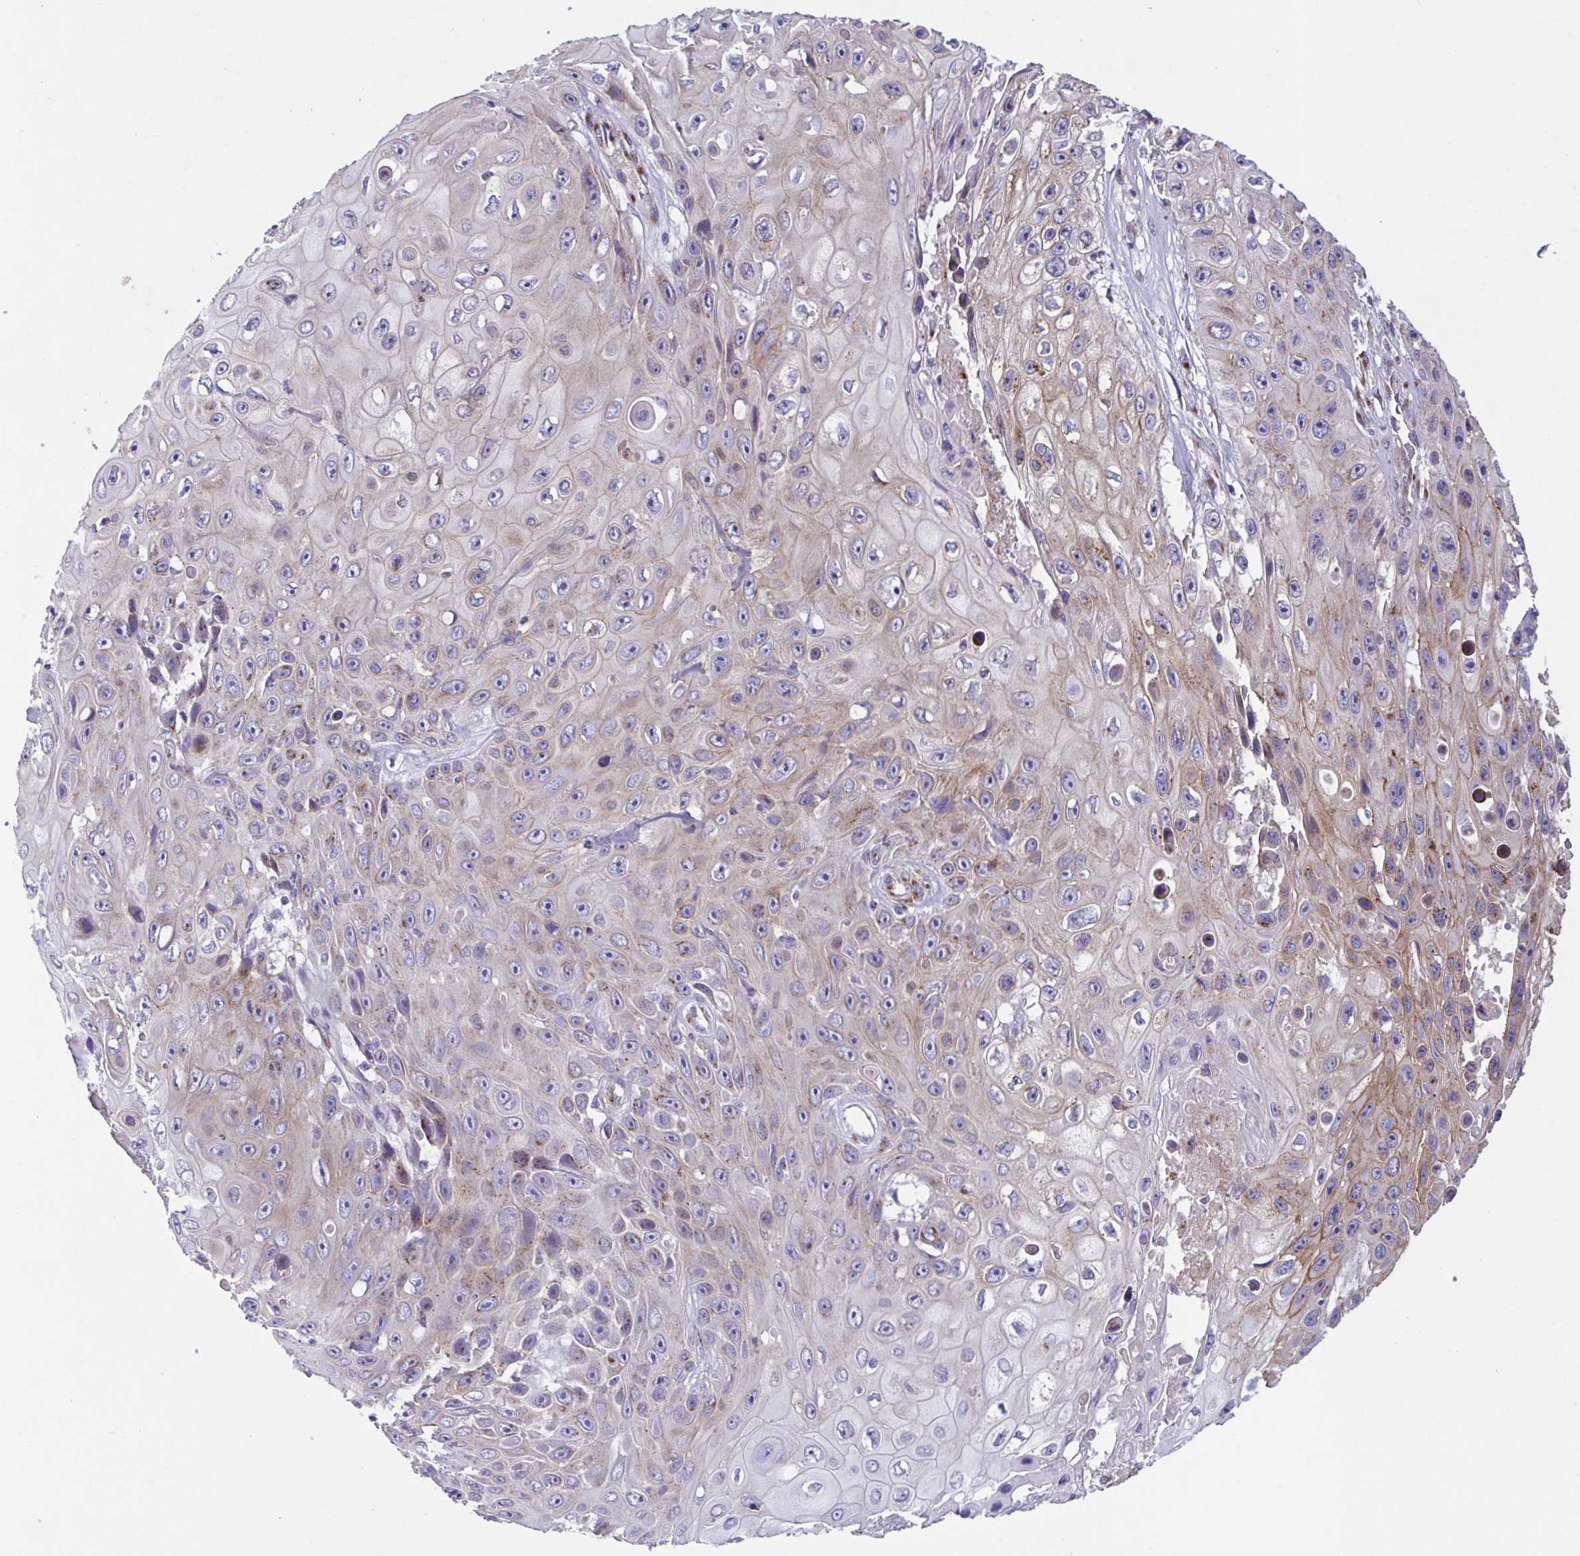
{"staining": {"intensity": "weak", "quantity": "<25%", "location": "cytoplasmic/membranous"}, "tissue": "skin cancer", "cell_type": "Tumor cells", "image_type": "cancer", "snomed": [{"axis": "morphology", "description": "Squamous cell carcinoma, NOS"}, {"axis": "topography", "description": "Skin"}], "caption": "There is no significant expression in tumor cells of skin squamous cell carcinoma.", "gene": "COL17A1", "patient": {"sex": "male", "age": 82}}